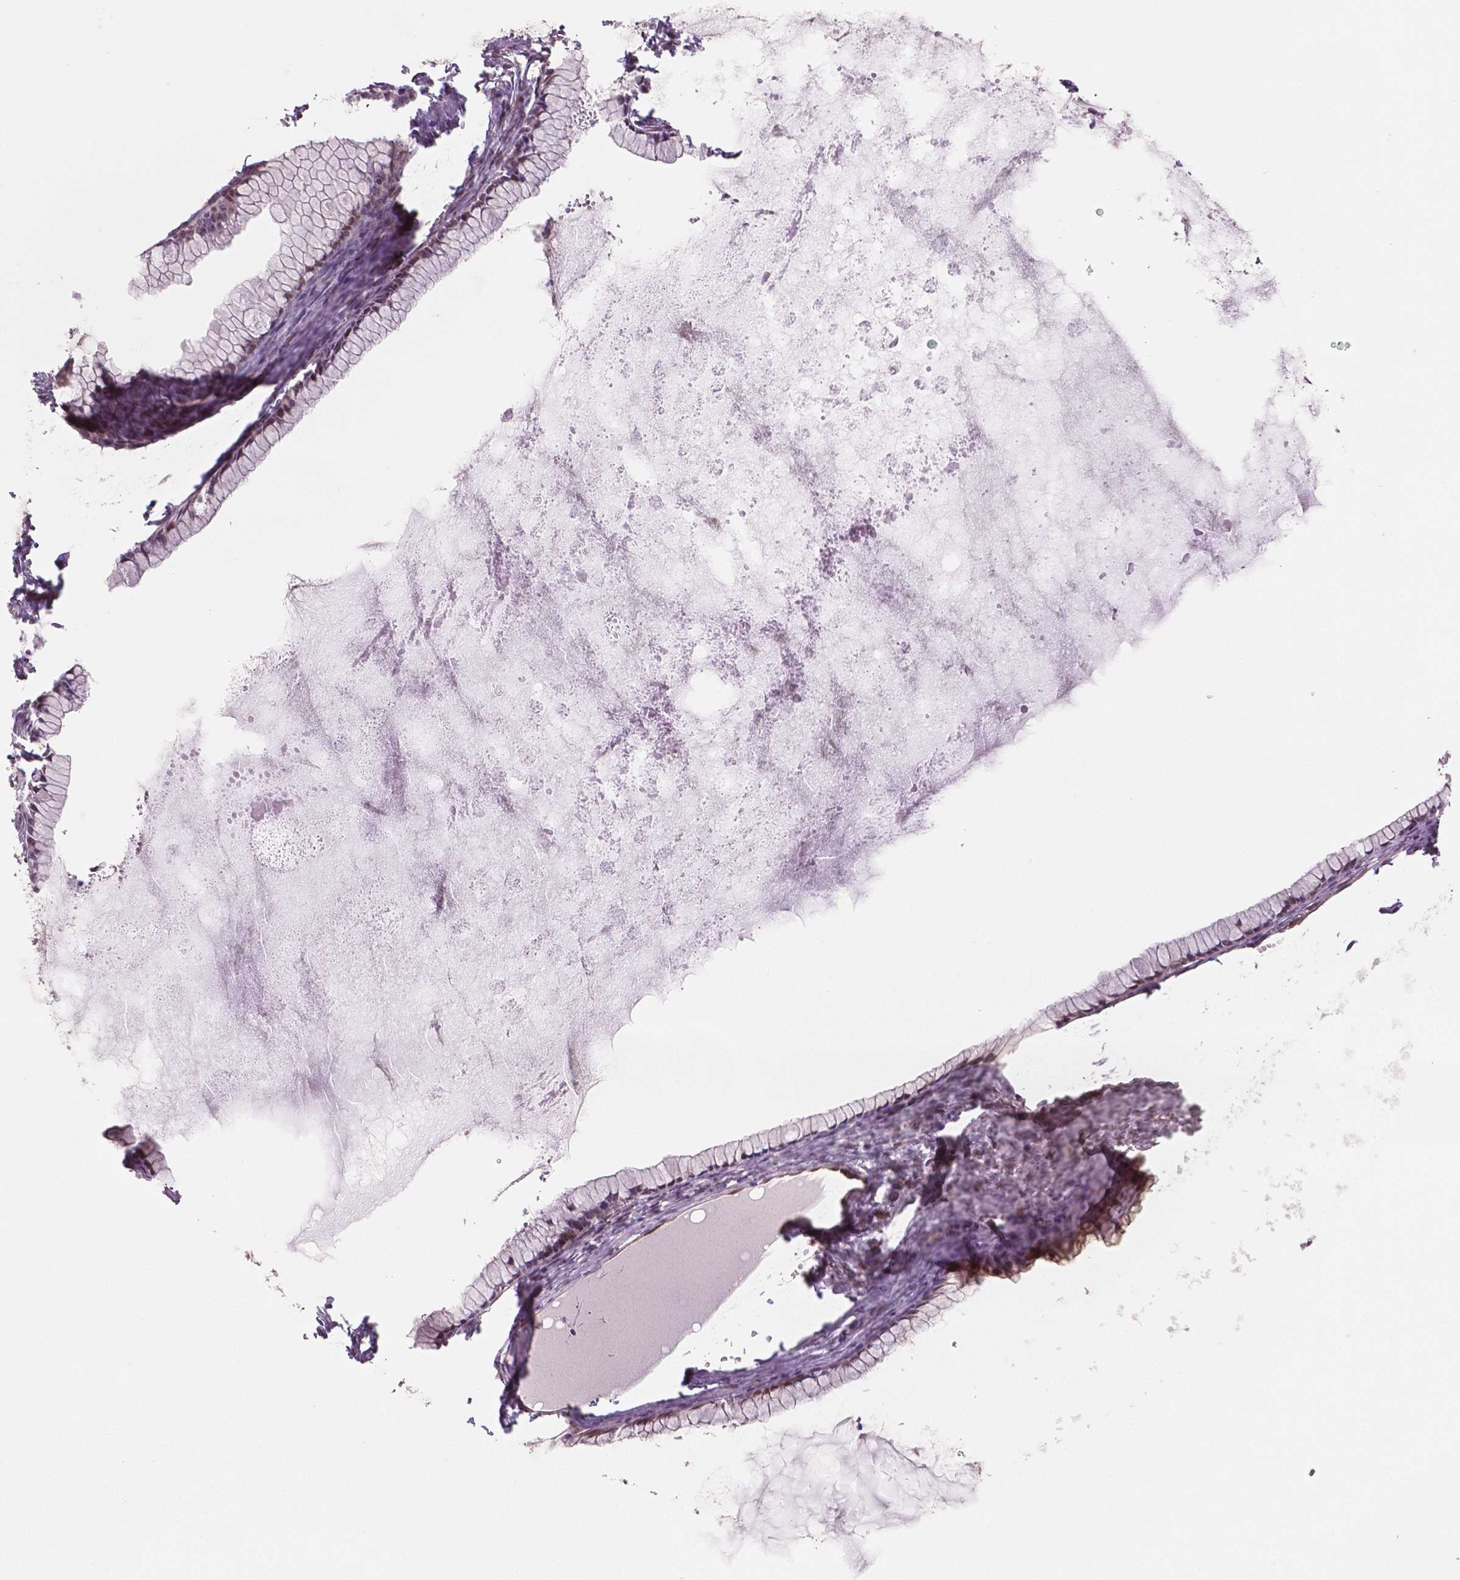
{"staining": {"intensity": "moderate", "quantity": ">75%", "location": "cytoplasmic/membranous,nuclear"}, "tissue": "ovarian cancer", "cell_type": "Tumor cells", "image_type": "cancer", "snomed": [{"axis": "morphology", "description": "Cystadenocarcinoma, mucinous, NOS"}, {"axis": "topography", "description": "Ovary"}], "caption": "The photomicrograph displays staining of ovarian cancer (mucinous cystadenocarcinoma), revealing moderate cytoplasmic/membranous and nuclear protein positivity (brown color) within tumor cells.", "gene": "STAT3", "patient": {"sex": "female", "age": 41}}